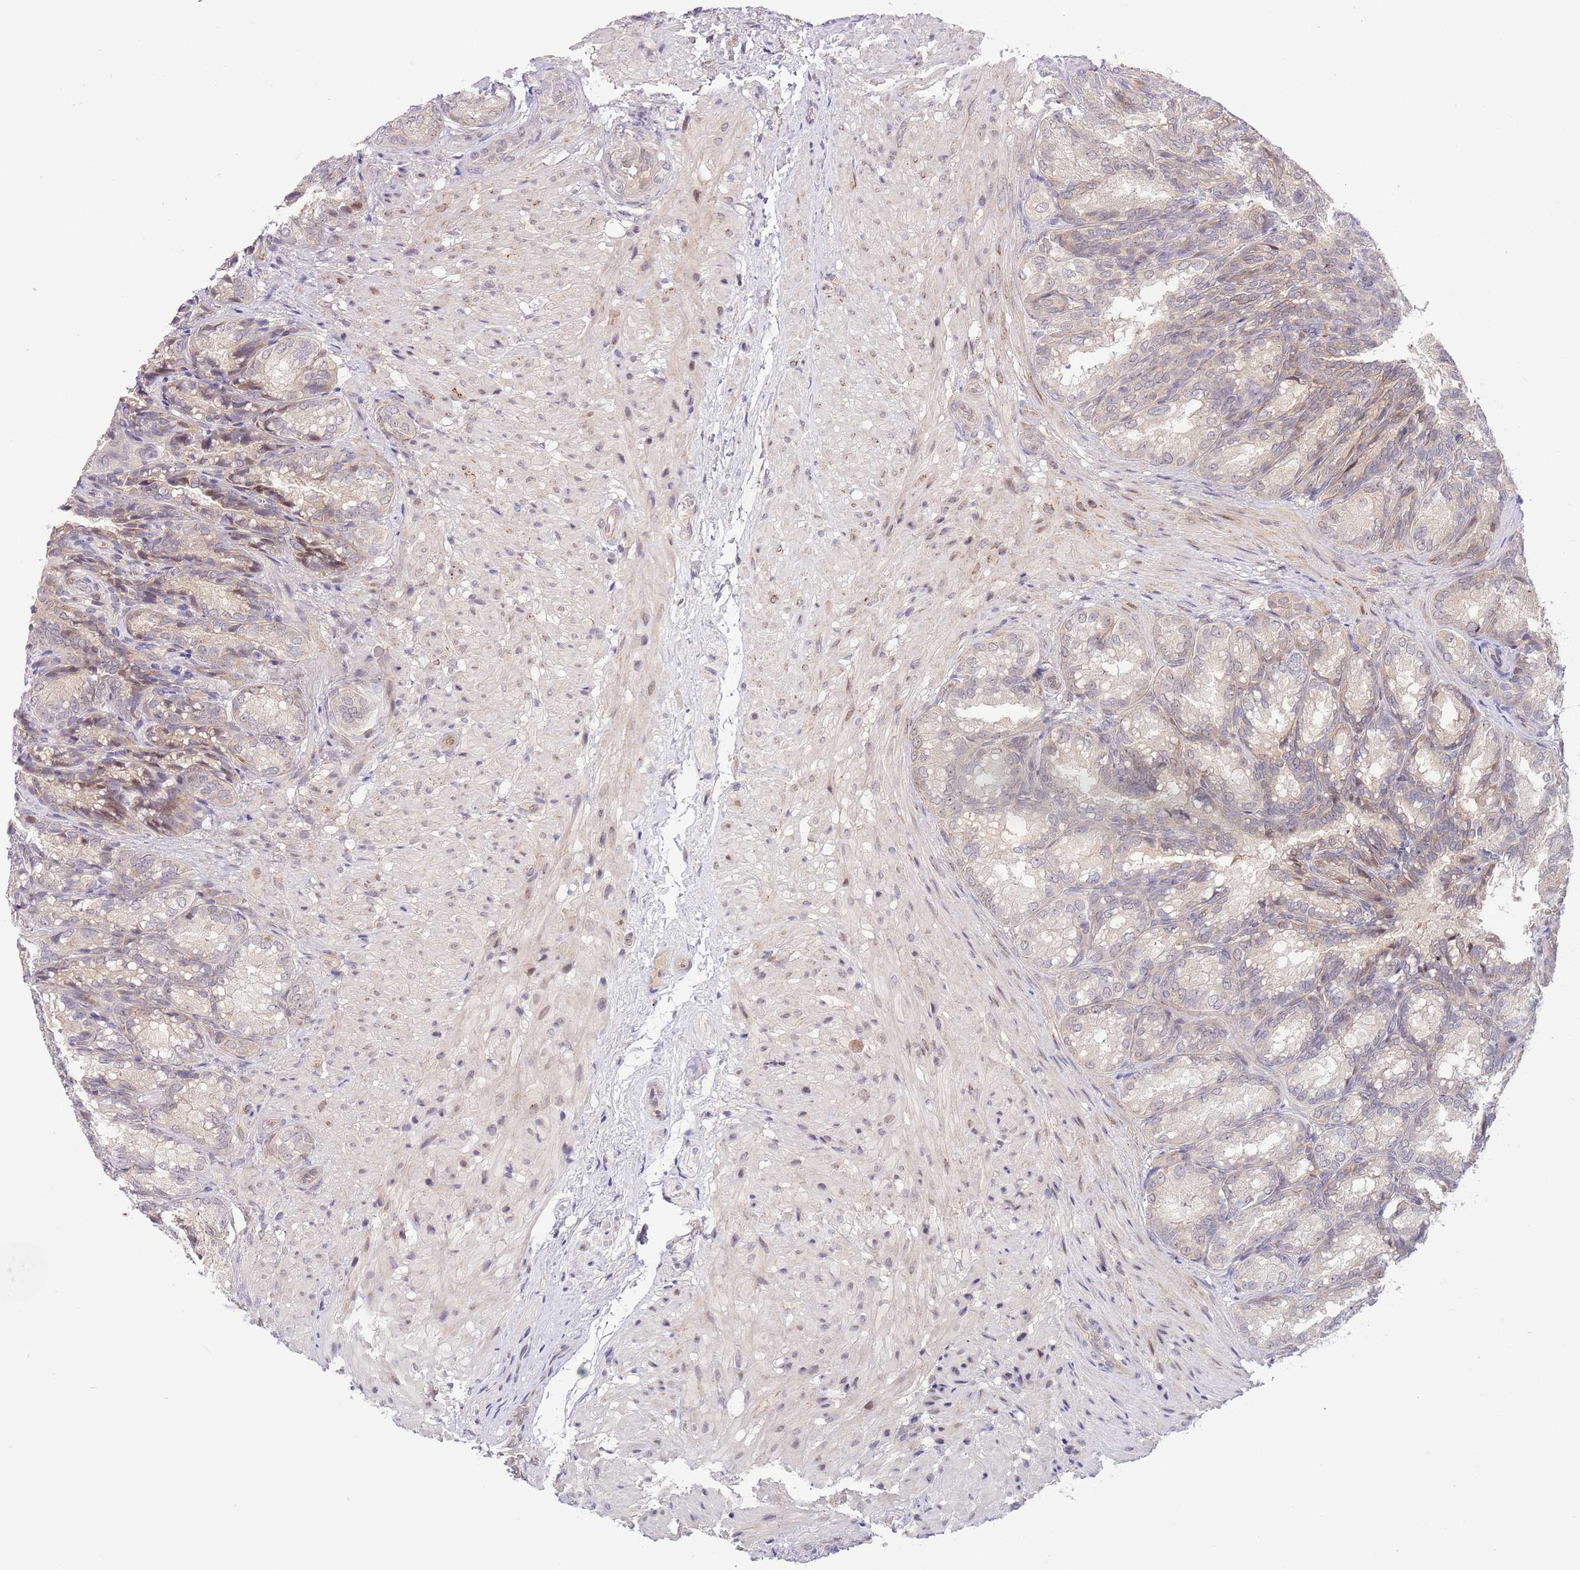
{"staining": {"intensity": "weak", "quantity": "<25%", "location": "cytoplasmic/membranous,nuclear"}, "tissue": "seminal vesicle", "cell_type": "Glandular cells", "image_type": "normal", "snomed": [{"axis": "morphology", "description": "Normal tissue, NOS"}, {"axis": "topography", "description": "Seminal veicle"}], "caption": "This is an immunohistochemistry (IHC) histopathology image of benign seminal vesicle. There is no expression in glandular cells.", "gene": "CHD1", "patient": {"sex": "male", "age": 58}}